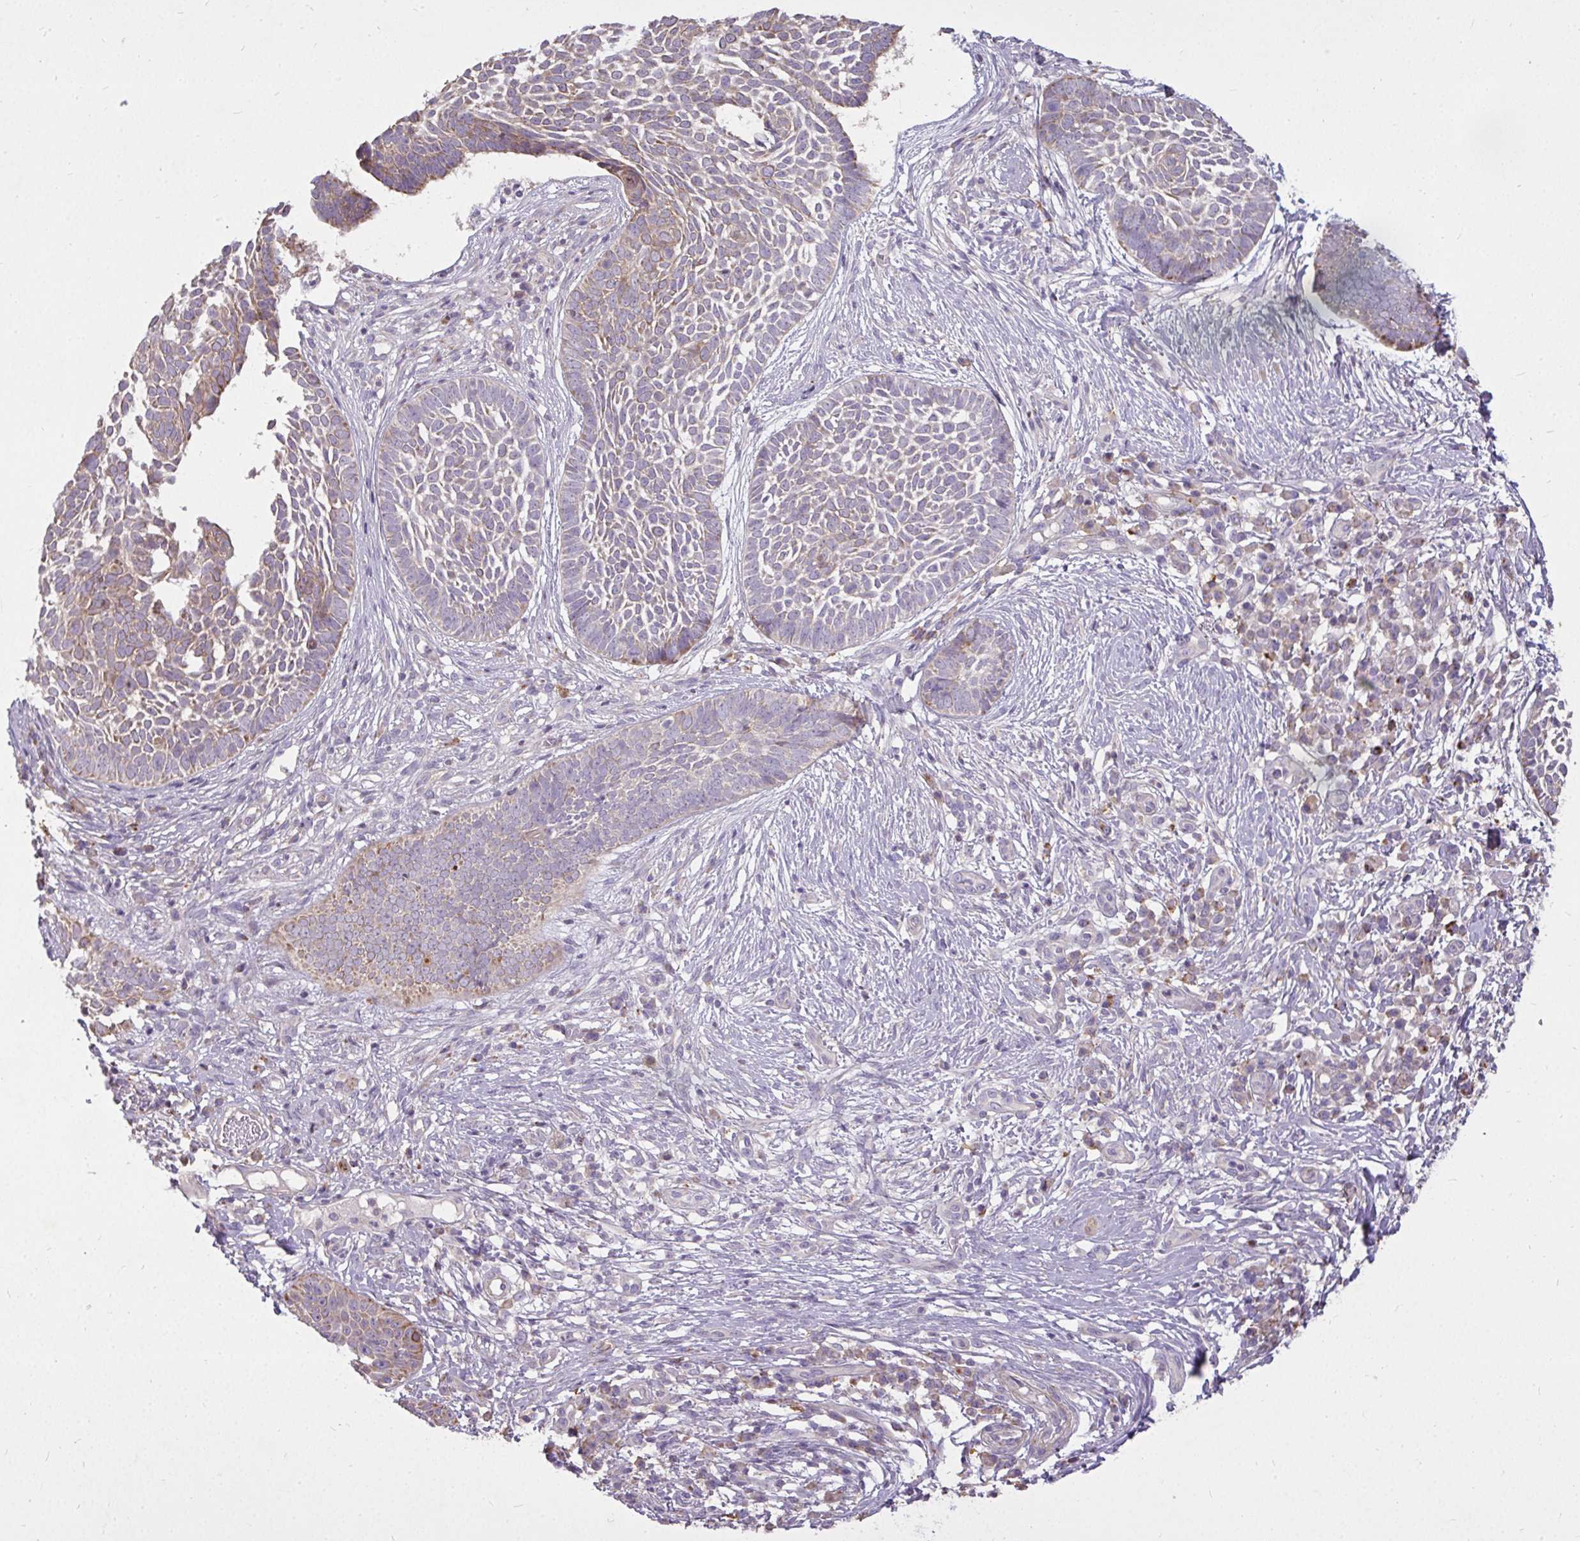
{"staining": {"intensity": "moderate", "quantity": "<25%", "location": "cytoplasmic/membranous"}, "tissue": "skin cancer", "cell_type": "Tumor cells", "image_type": "cancer", "snomed": [{"axis": "morphology", "description": "Basal cell carcinoma"}, {"axis": "topography", "description": "Skin"}], "caption": "Immunohistochemical staining of human skin basal cell carcinoma exhibits low levels of moderate cytoplasmic/membranous protein staining in about <25% of tumor cells.", "gene": "STRIP1", "patient": {"sex": "female", "age": 89}}